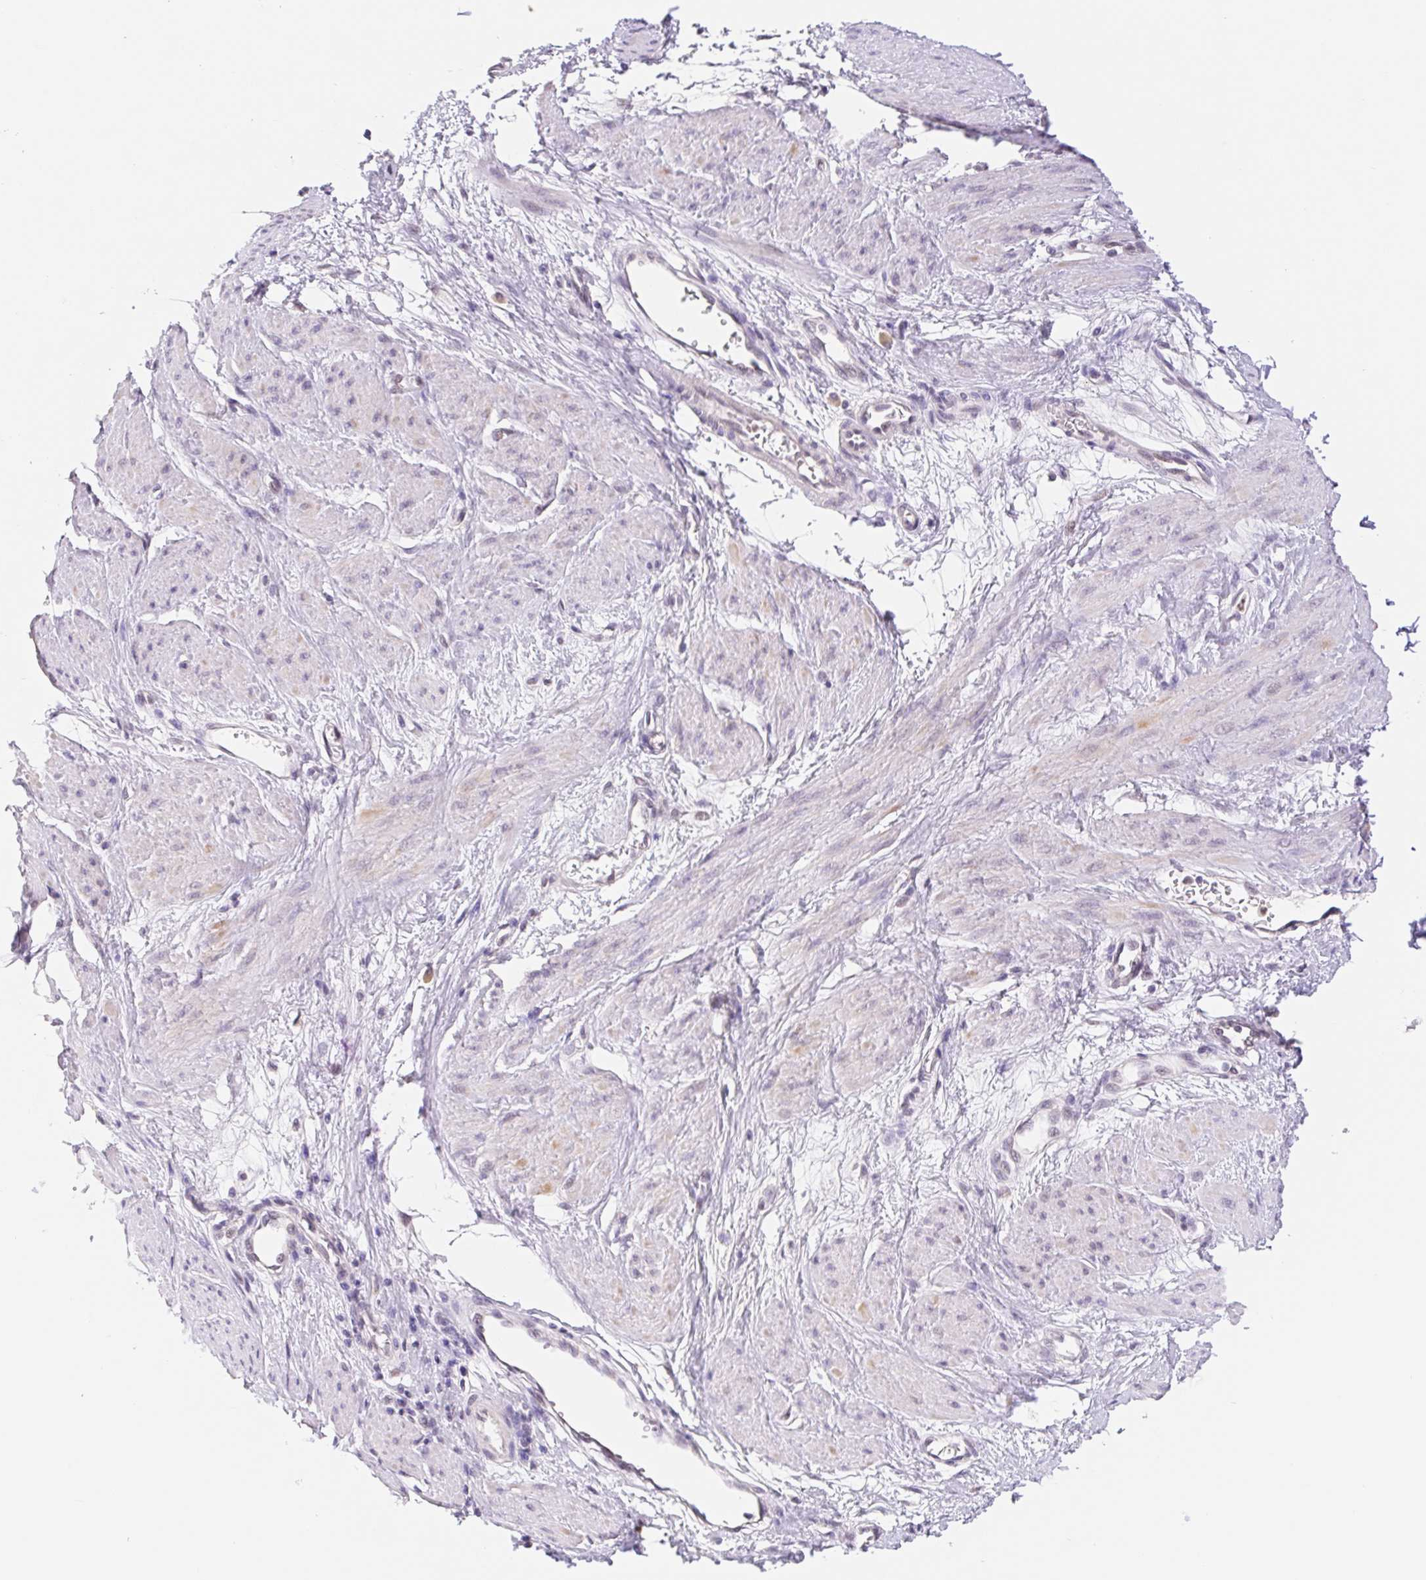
{"staining": {"intensity": "moderate", "quantity": "25%-75%", "location": "cytoplasmic/membranous"}, "tissue": "smooth muscle", "cell_type": "Smooth muscle cells", "image_type": "normal", "snomed": [{"axis": "morphology", "description": "Normal tissue, NOS"}, {"axis": "topography", "description": "Smooth muscle"}, {"axis": "topography", "description": "Uterus"}], "caption": "Protein expression analysis of normal smooth muscle shows moderate cytoplasmic/membranous expression in approximately 25%-75% of smooth muscle cells.", "gene": "L3MBTL4", "patient": {"sex": "female", "age": 39}}